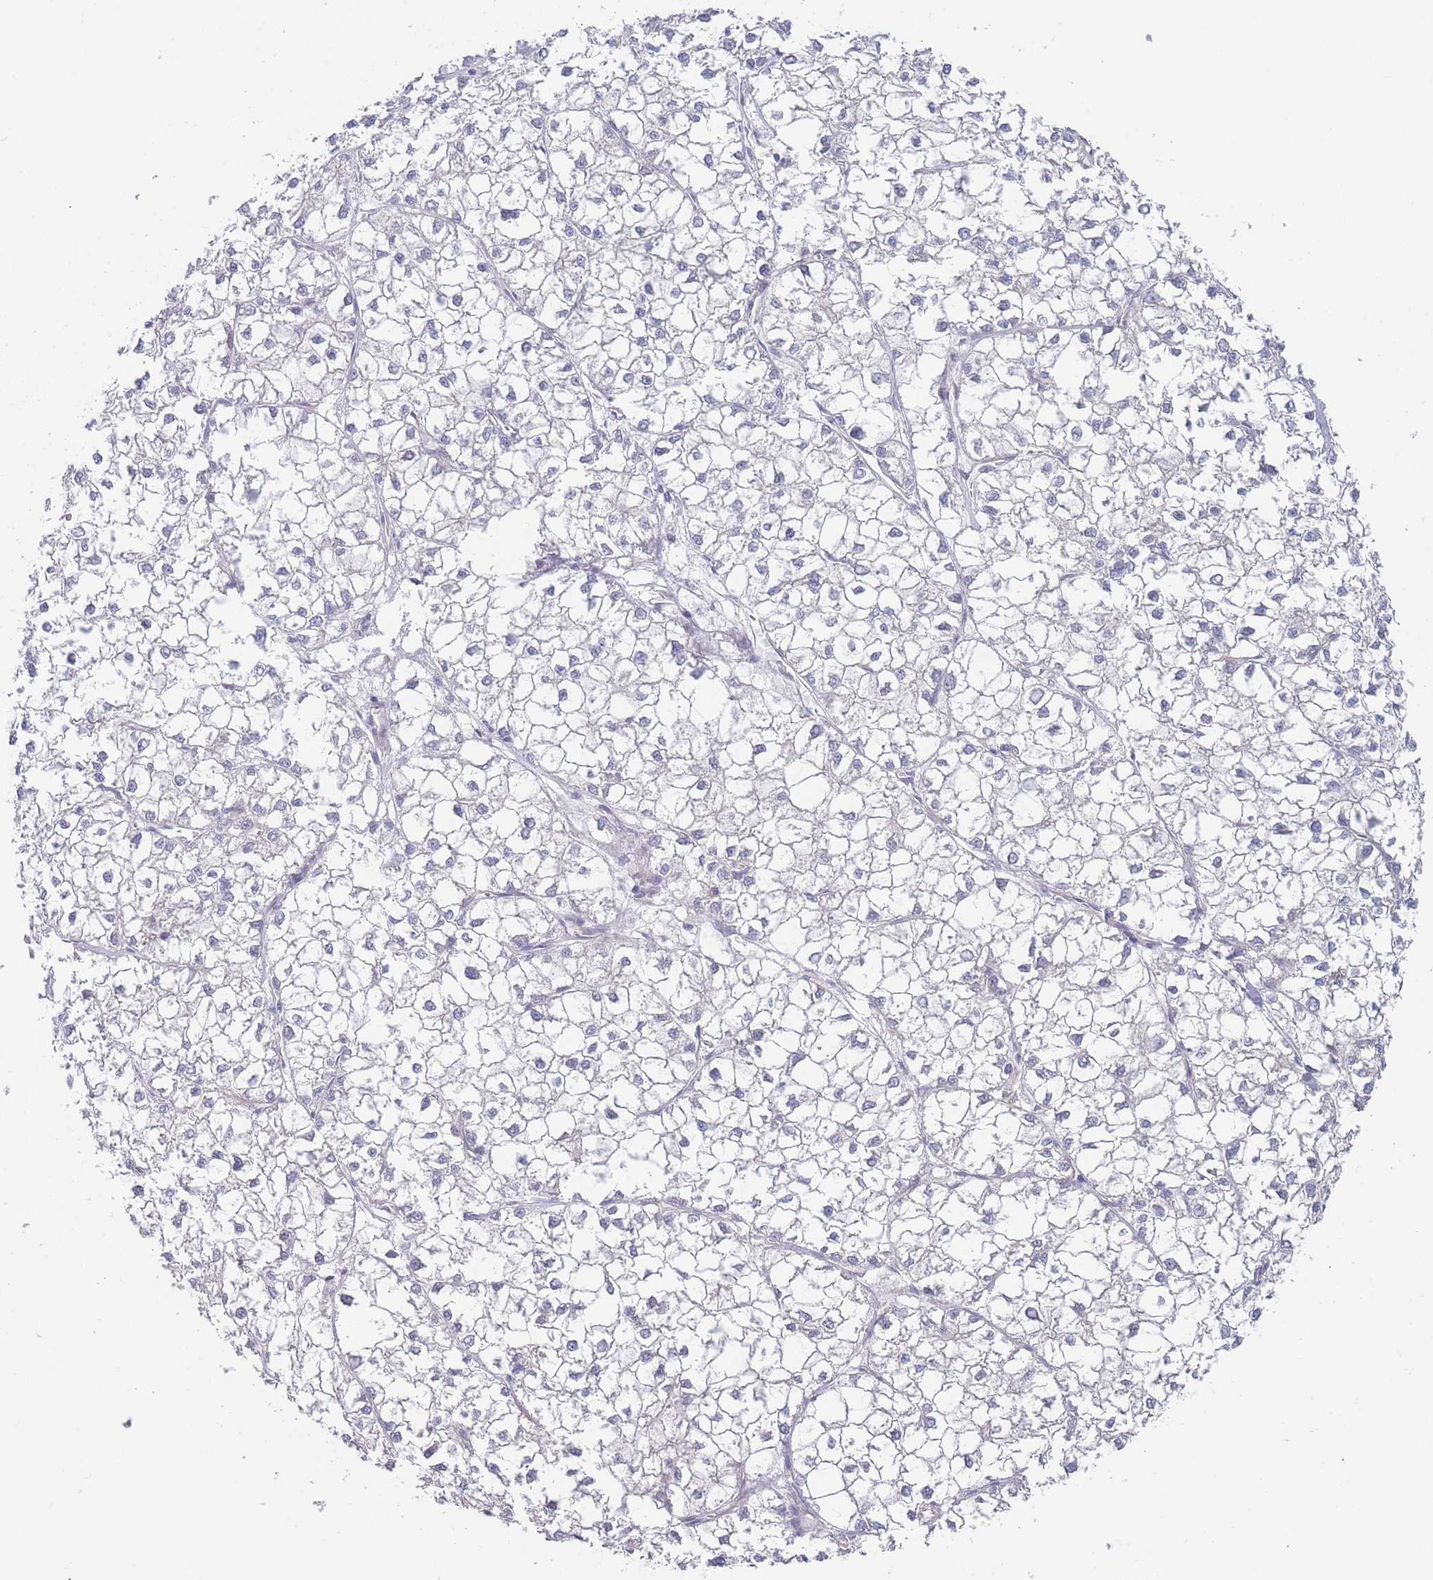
{"staining": {"intensity": "negative", "quantity": "none", "location": "none"}, "tissue": "liver cancer", "cell_type": "Tumor cells", "image_type": "cancer", "snomed": [{"axis": "morphology", "description": "Carcinoma, Hepatocellular, NOS"}, {"axis": "topography", "description": "Liver"}], "caption": "Liver cancer (hepatocellular carcinoma) was stained to show a protein in brown. There is no significant positivity in tumor cells.", "gene": "ZNF281", "patient": {"sex": "female", "age": 43}}